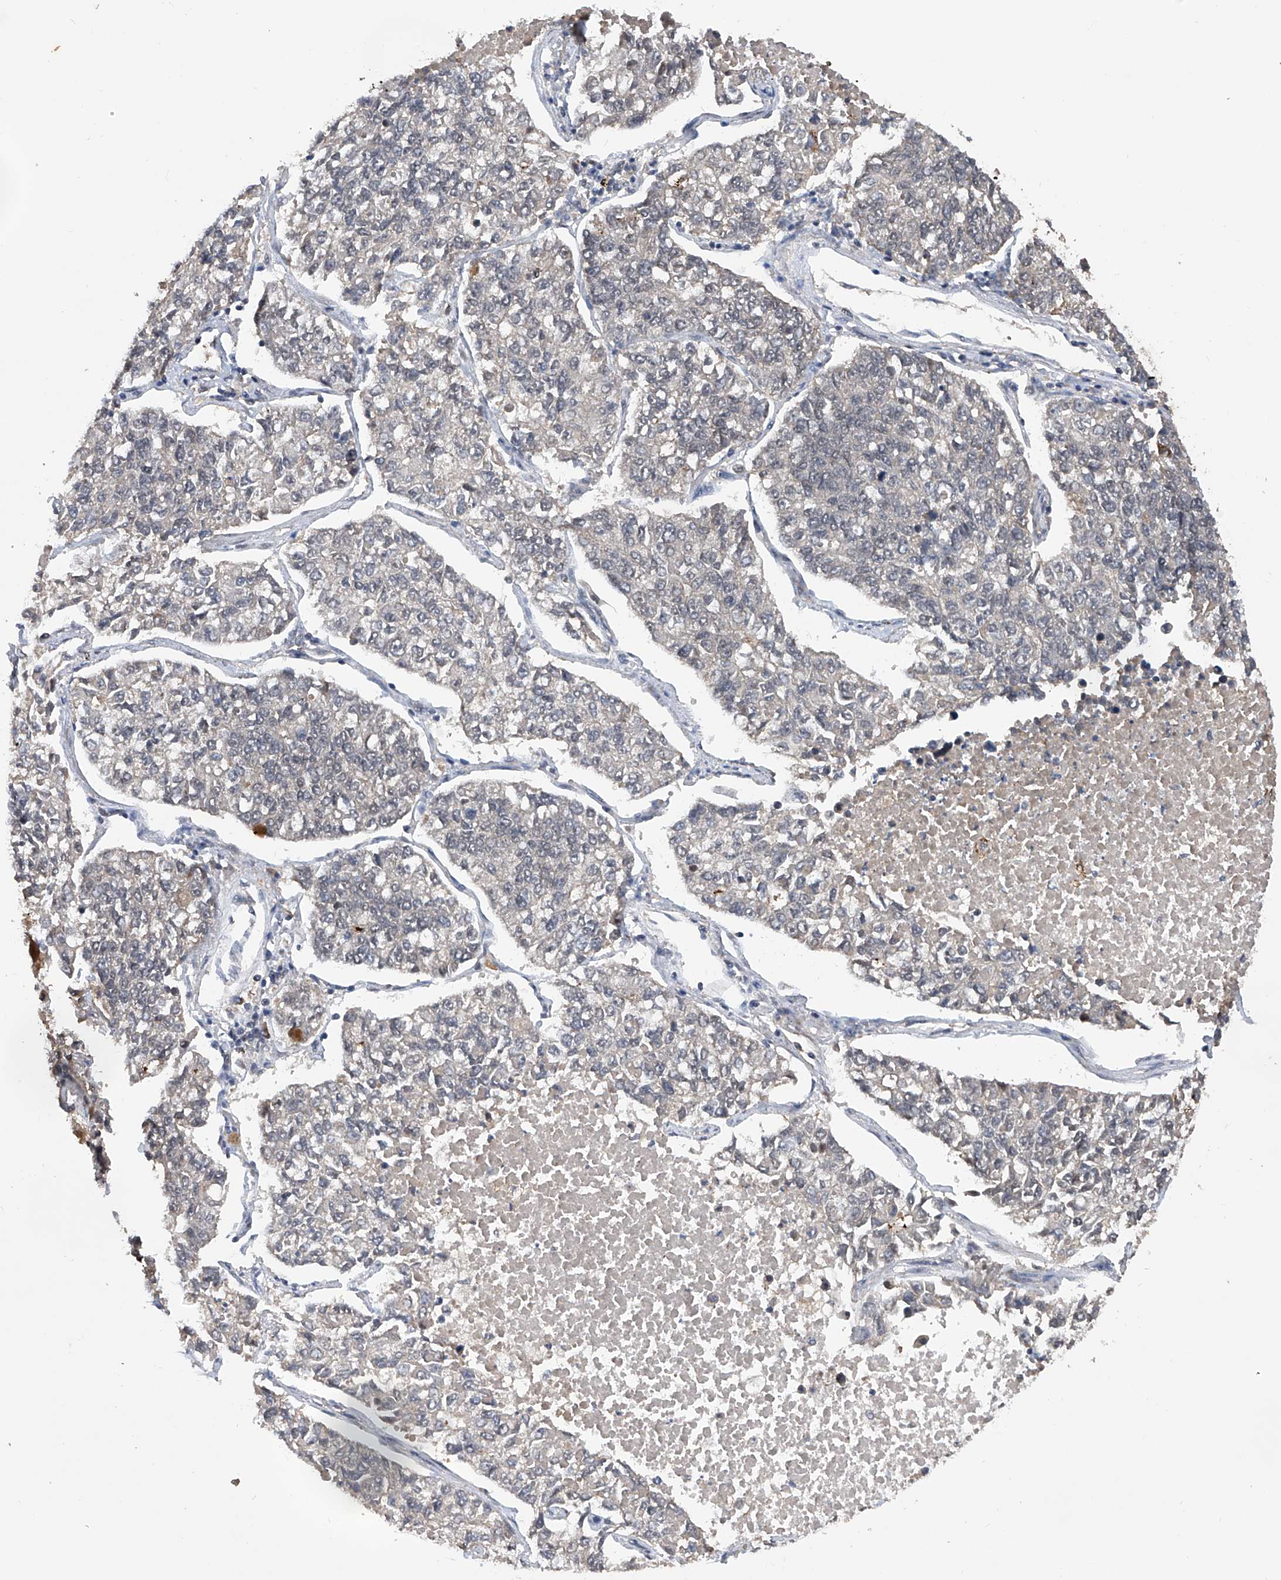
{"staining": {"intensity": "negative", "quantity": "none", "location": "none"}, "tissue": "lung cancer", "cell_type": "Tumor cells", "image_type": "cancer", "snomed": [{"axis": "morphology", "description": "Adenocarcinoma, NOS"}, {"axis": "topography", "description": "Lung"}], "caption": "This is a micrograph of IHC staining of lung cancer, which shows no positivity in tumor cells.", "gene": "LYSMD4", "patient": {"sex": "male", "age": 49}}